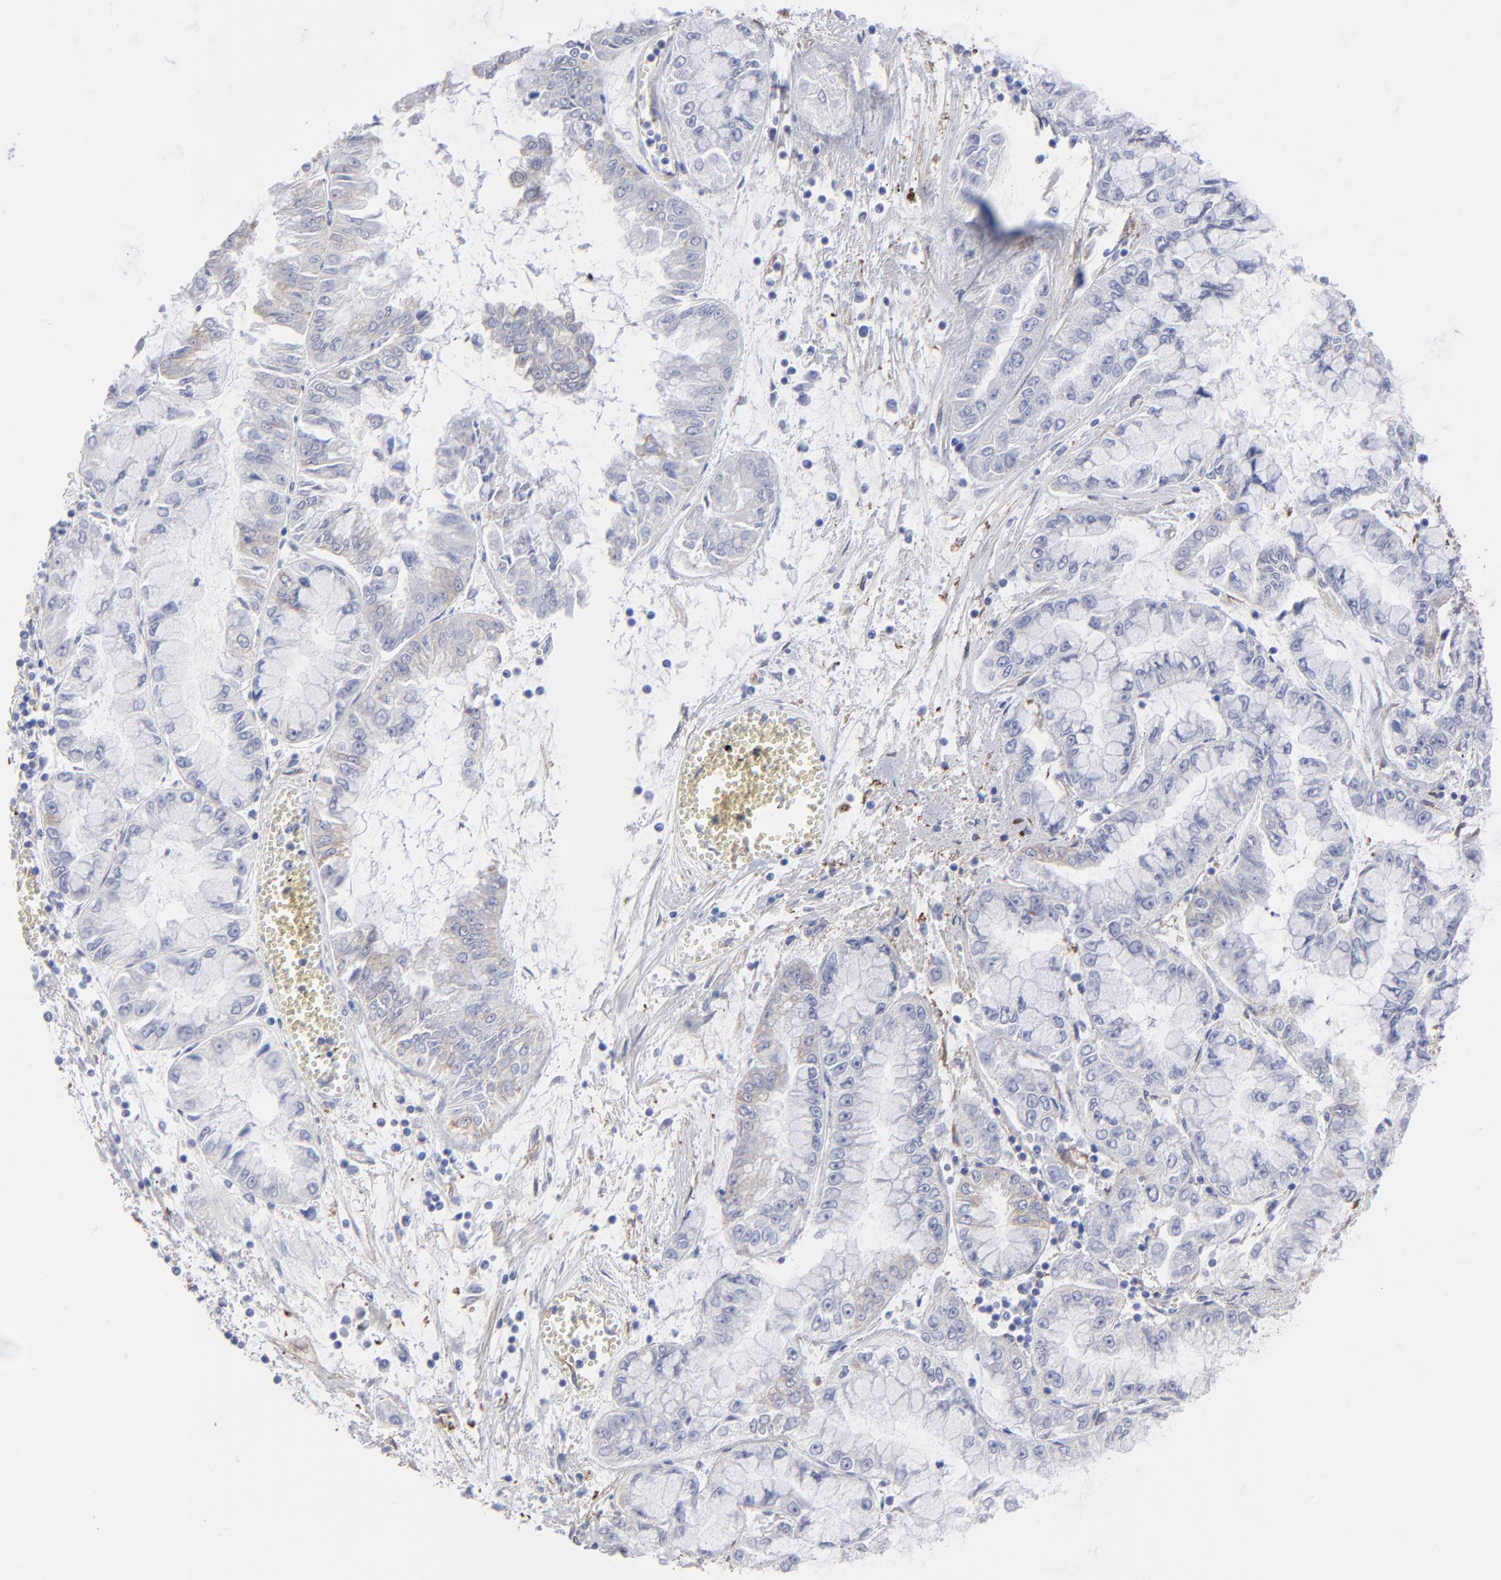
{"staining": {"intensity": "negative", "quantity": "none", "location": "none"}, "tissue": "liver cancer", "cell_type": "Tumor cells", "image_type": "cancer", "snomed": [{"axis": "morphology", "description": "Cholangiocarcinoma"}, {"axis": "topography", "description": "Liver"}], "caption": "Micrograph shows no protein positivity in tumor cells of liver cancer tissue.", "gene": "CILP", "patient": {"sex": "female", "age": 79}}